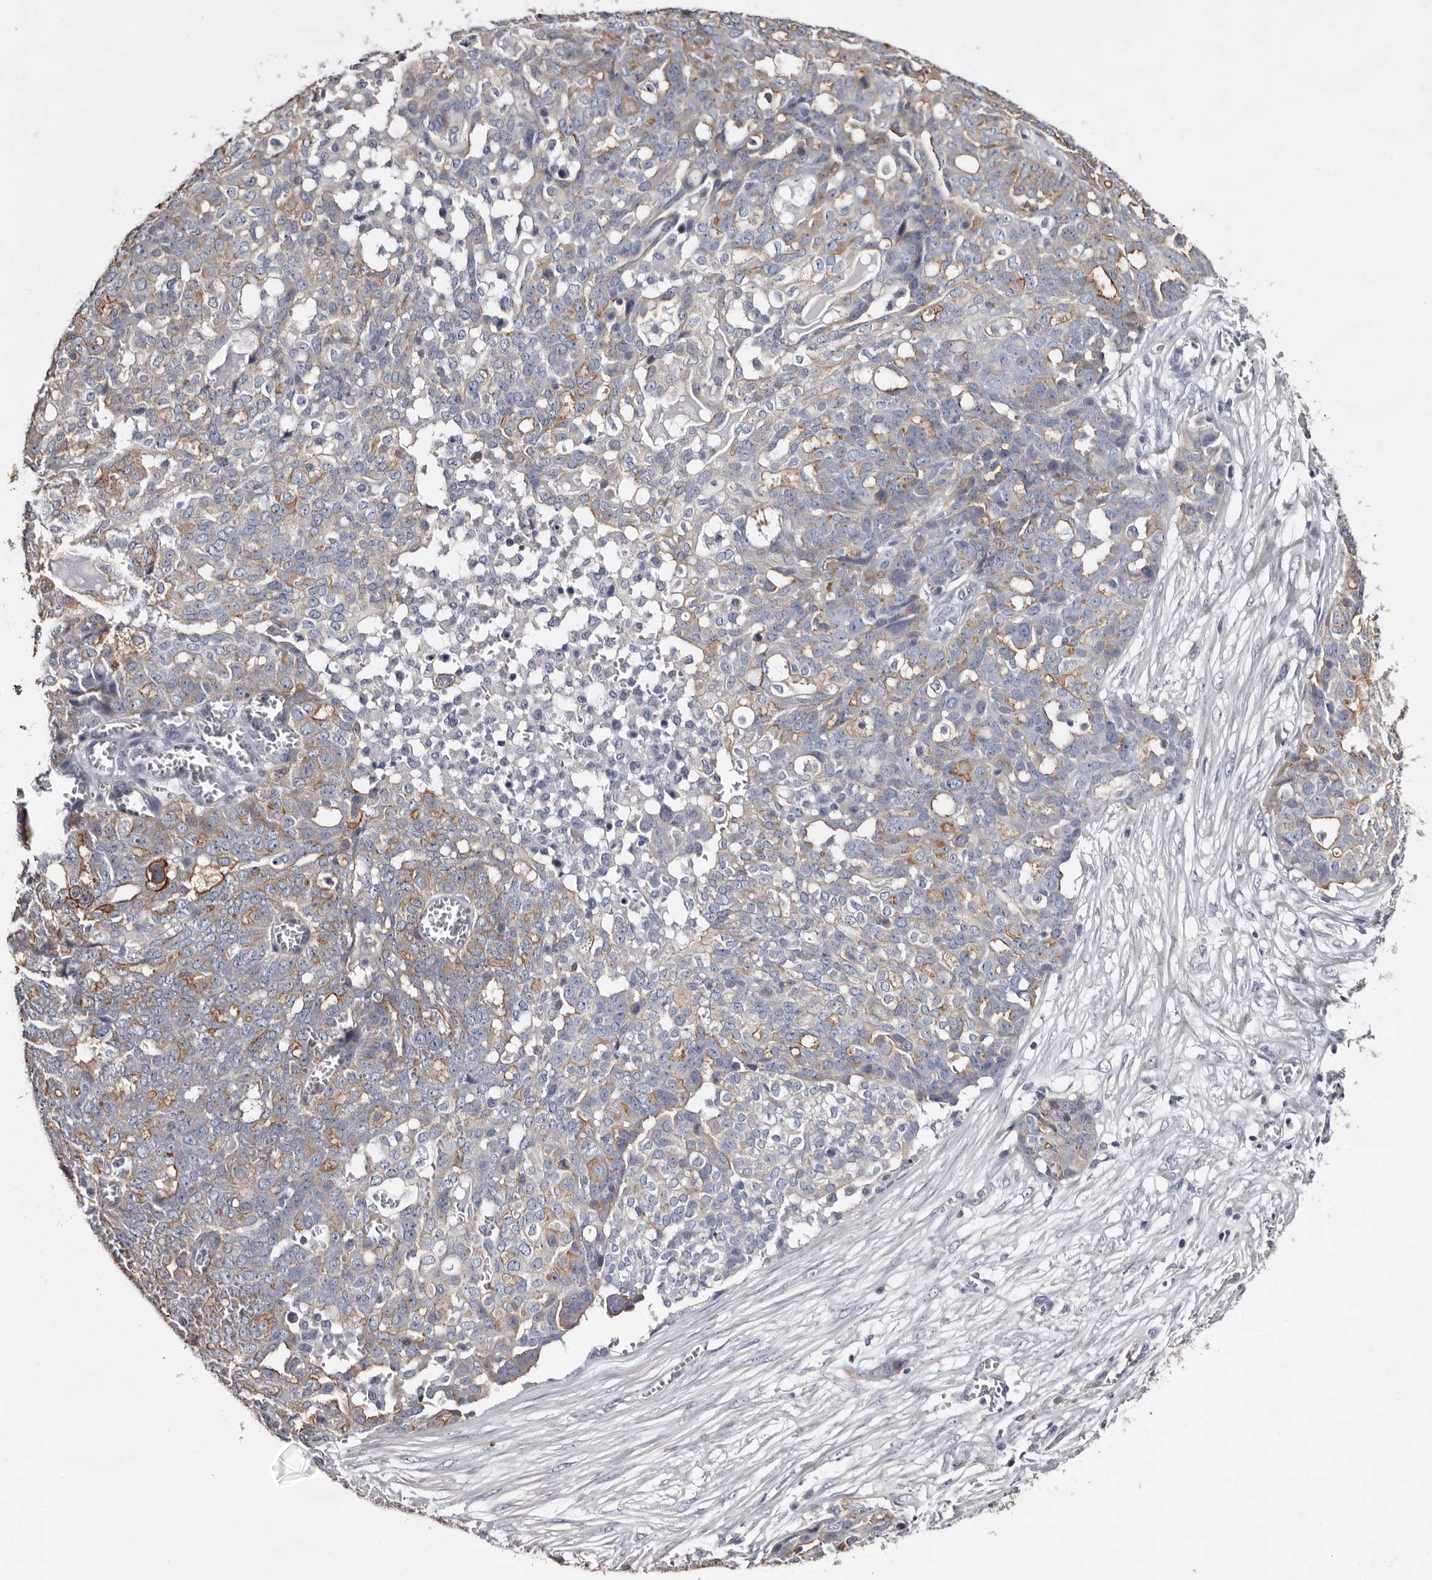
{"staining": {"intensity": "moderate", "quantity": "<25%", "location": "cytoplasmic/membranous"}, "tissue": "ovarian cancer", "cell_type": "Tumor cells", "image_type": "cancer", "snomed": [{"axis": "morphology", "description": "Cystadenocarcinoma, serous, NOS"}, {"axis": "topography", "description": "Soft tissue"}, {"axis": "topography", "description": "Ovary"}], "caption": "Moderate cytoplasmic/membranous positivity for a protein is identified in approximately <25% of tumor cells of ovarian cancer using IHC.", "gene": "LAD1", "patient": {"sex": "female", "age": 57}}